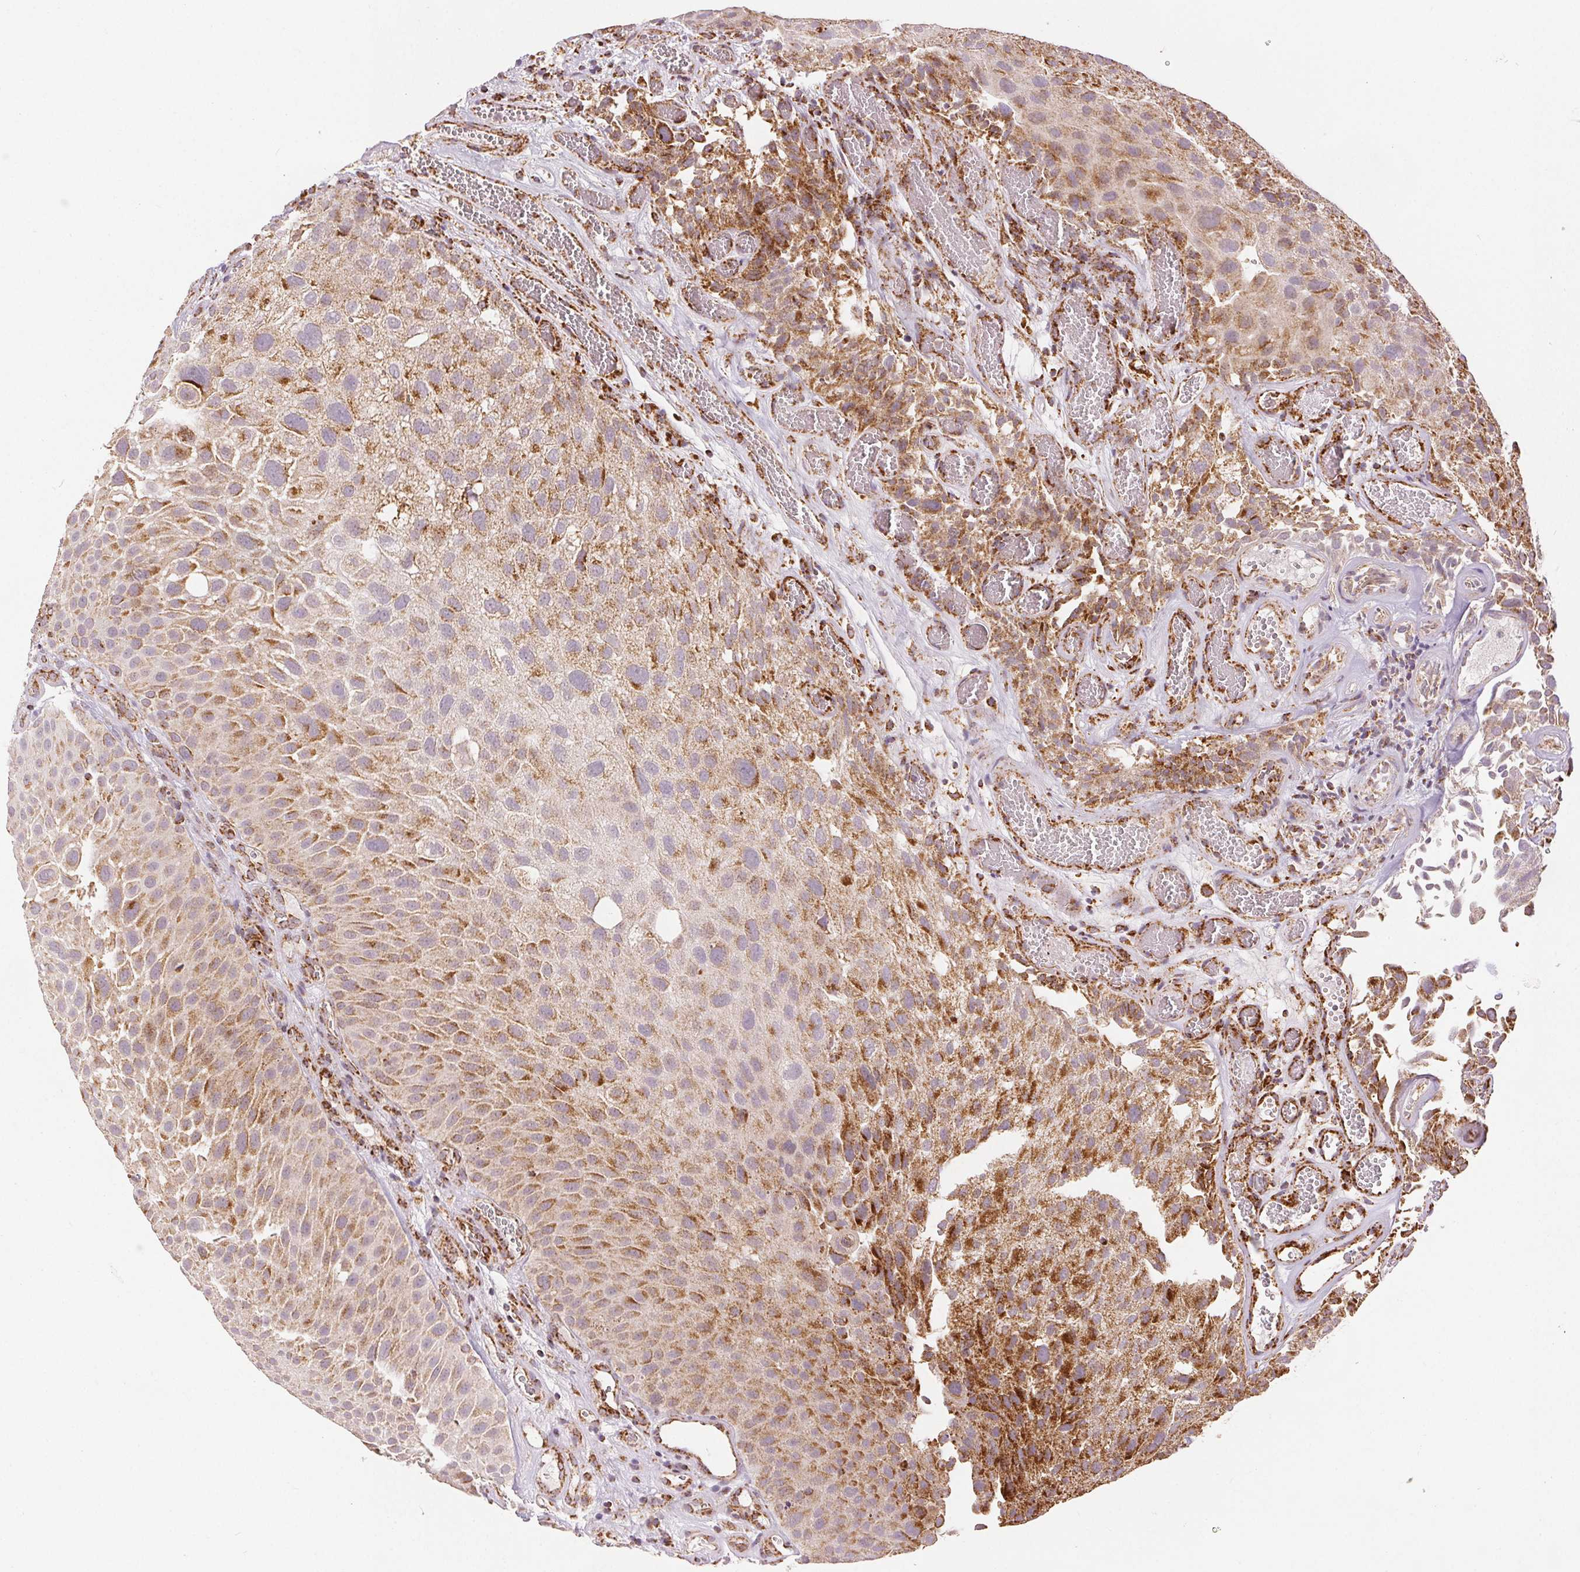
{"staining": {"intensity": "moderate", "quantity": "25%-75%", "location": "cytoplasmic/membranous"}, "tissue": "urothelial cancer", "cell_type": "Tumor cells", "image_type": "cancer", "snomed": [{"axis": "morphology", "description": "Urothelial carcinoma, Low grade"}, {"axis": "topography", "description": "Urinary bladder"}], "caption": "This is a histology image of immunohistochemistry staining of urothelial cancer, which shows moderate staining in the cytoplasmic/membranous of tumor cells.", "gene": "SDHB", "patient": {"sex": "male", "age": 72}}